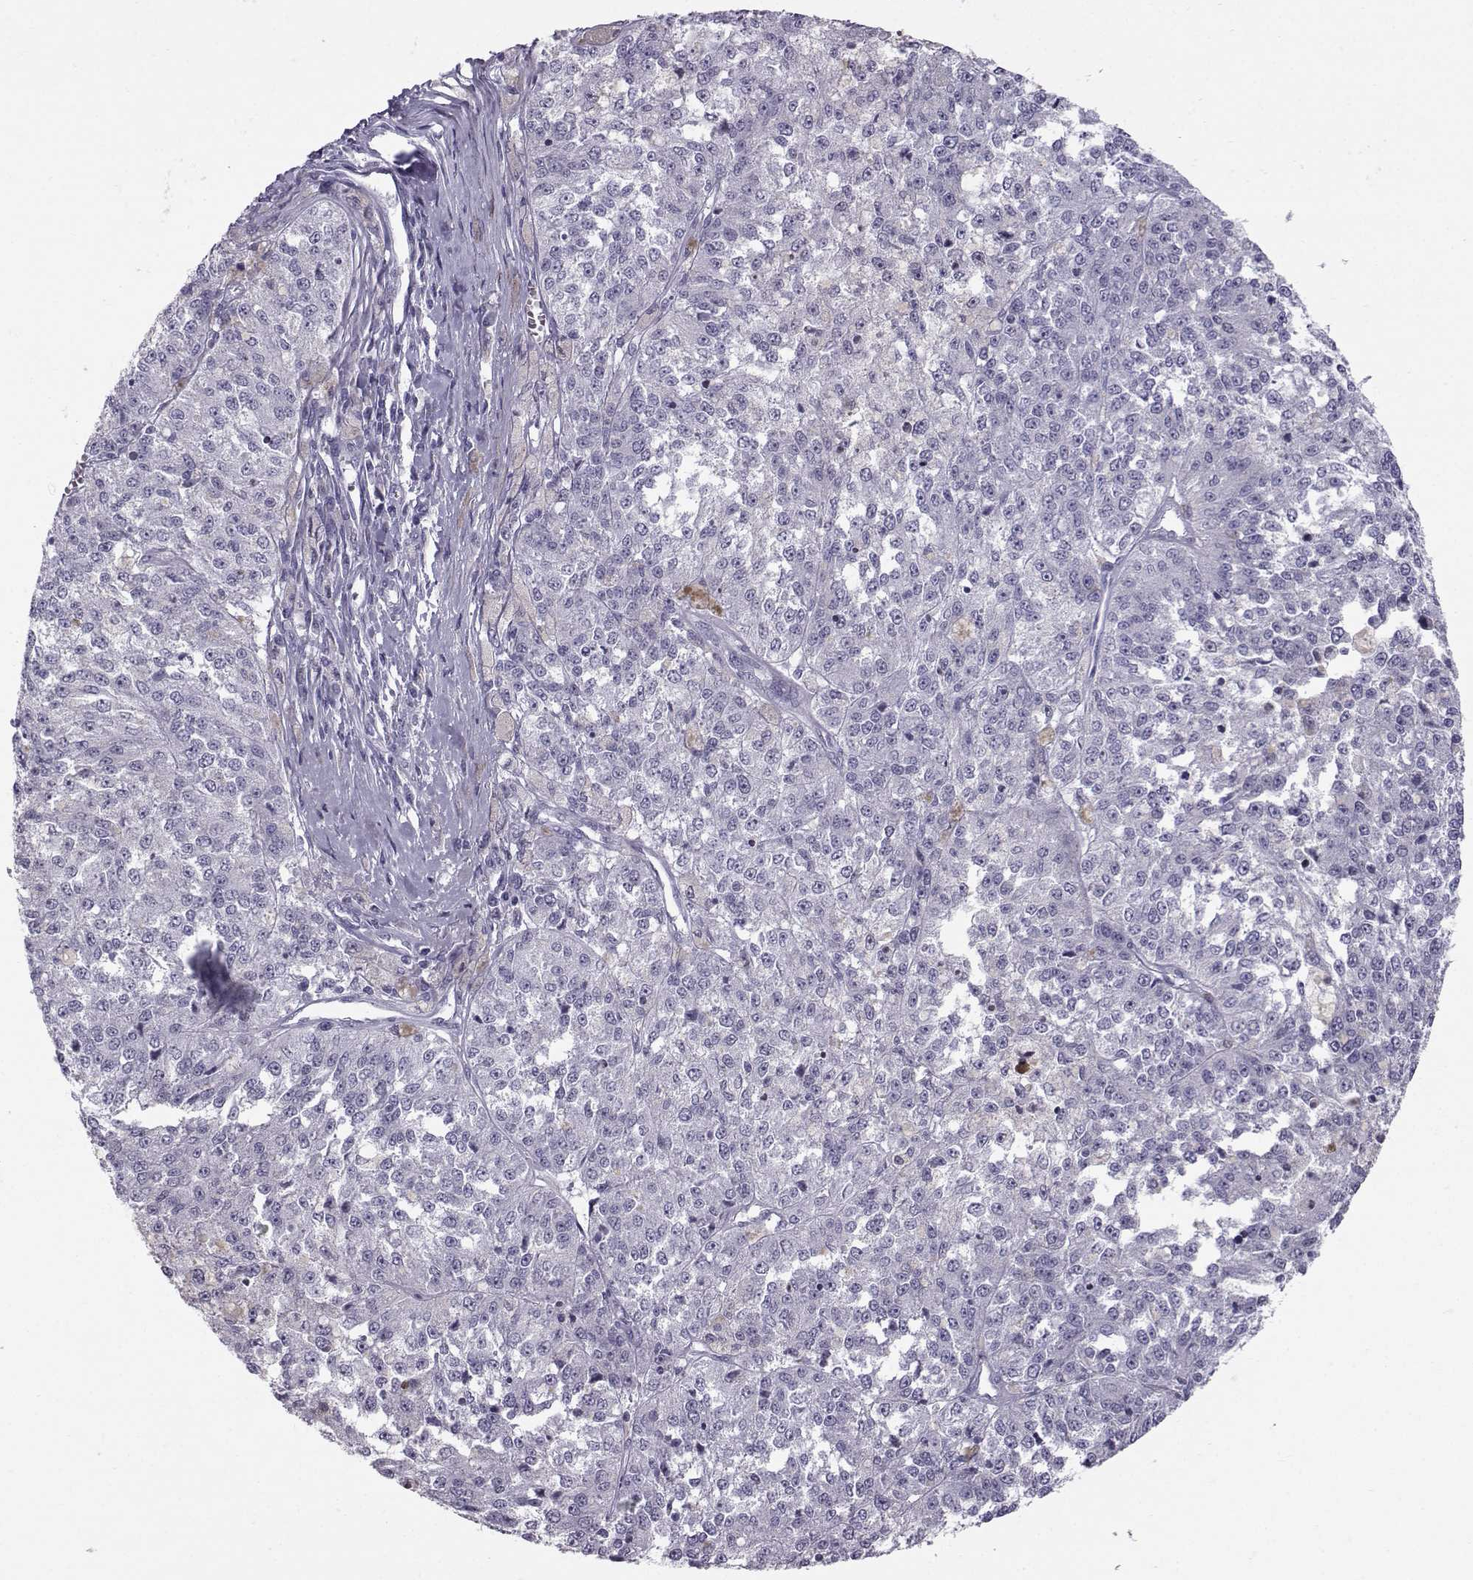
{"staining": {"intensity": "negative", "quantity": "none", "location": "none"}, "tissue": "melanoma", "cell_type": "Tumor cells", "image_type": "cancer", "snomed": [{"axis": "morphology", "description": "Malignant melanoma, Metastatic site"}, {"axis": "topography", "description": "Lymph node"}], "caption": "Melanoma was stained to show a protein in brown. There is no significant positivity in tumor cells. The staining is performed using DAB brown chromogen with nuclei counter-stained in using hematoxylin.", "gene": "DMRT3", "patient": {"sex": "female", "age": 64}}